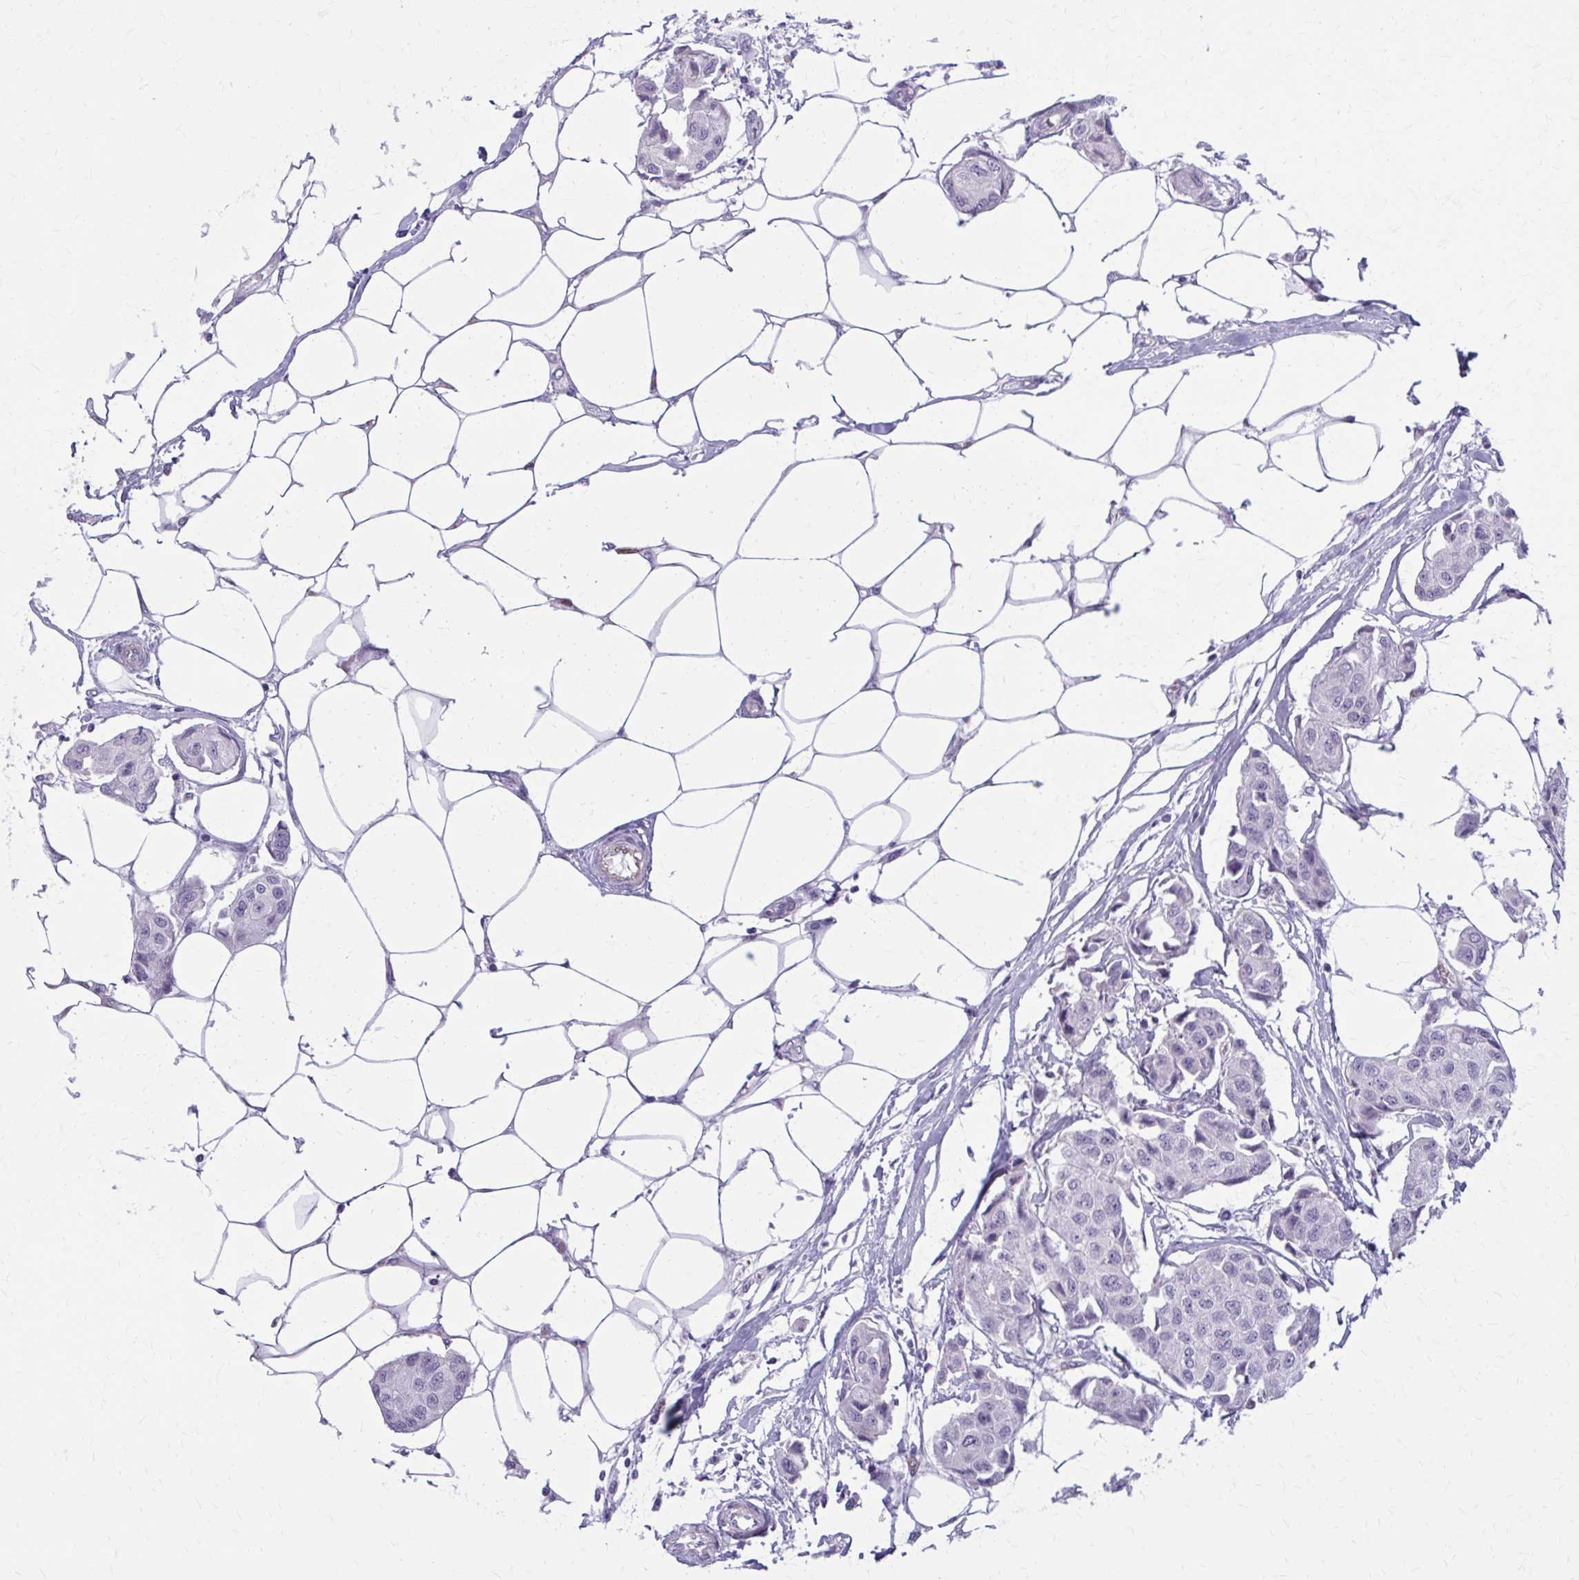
{"staining": {"intensity": "negative", "quantity": "none", "location": "none"}, "tissue": "breast cancer", "cell_type": "Tumor cells", "image_type": "cancer", "snomed": [{"axis": "morphology", "description": "Duct carcinoma"}, {"axis": "topography", "description": "Breast"}, {"axis": "topography", "description": "Lymph node"}], "caption": "This is an immunohistochemistry histopathology image of breast cancer. There is no staining in tumor cells.", "gene": "CASQ2", "patient": {"sex": "female", "age": 80}}